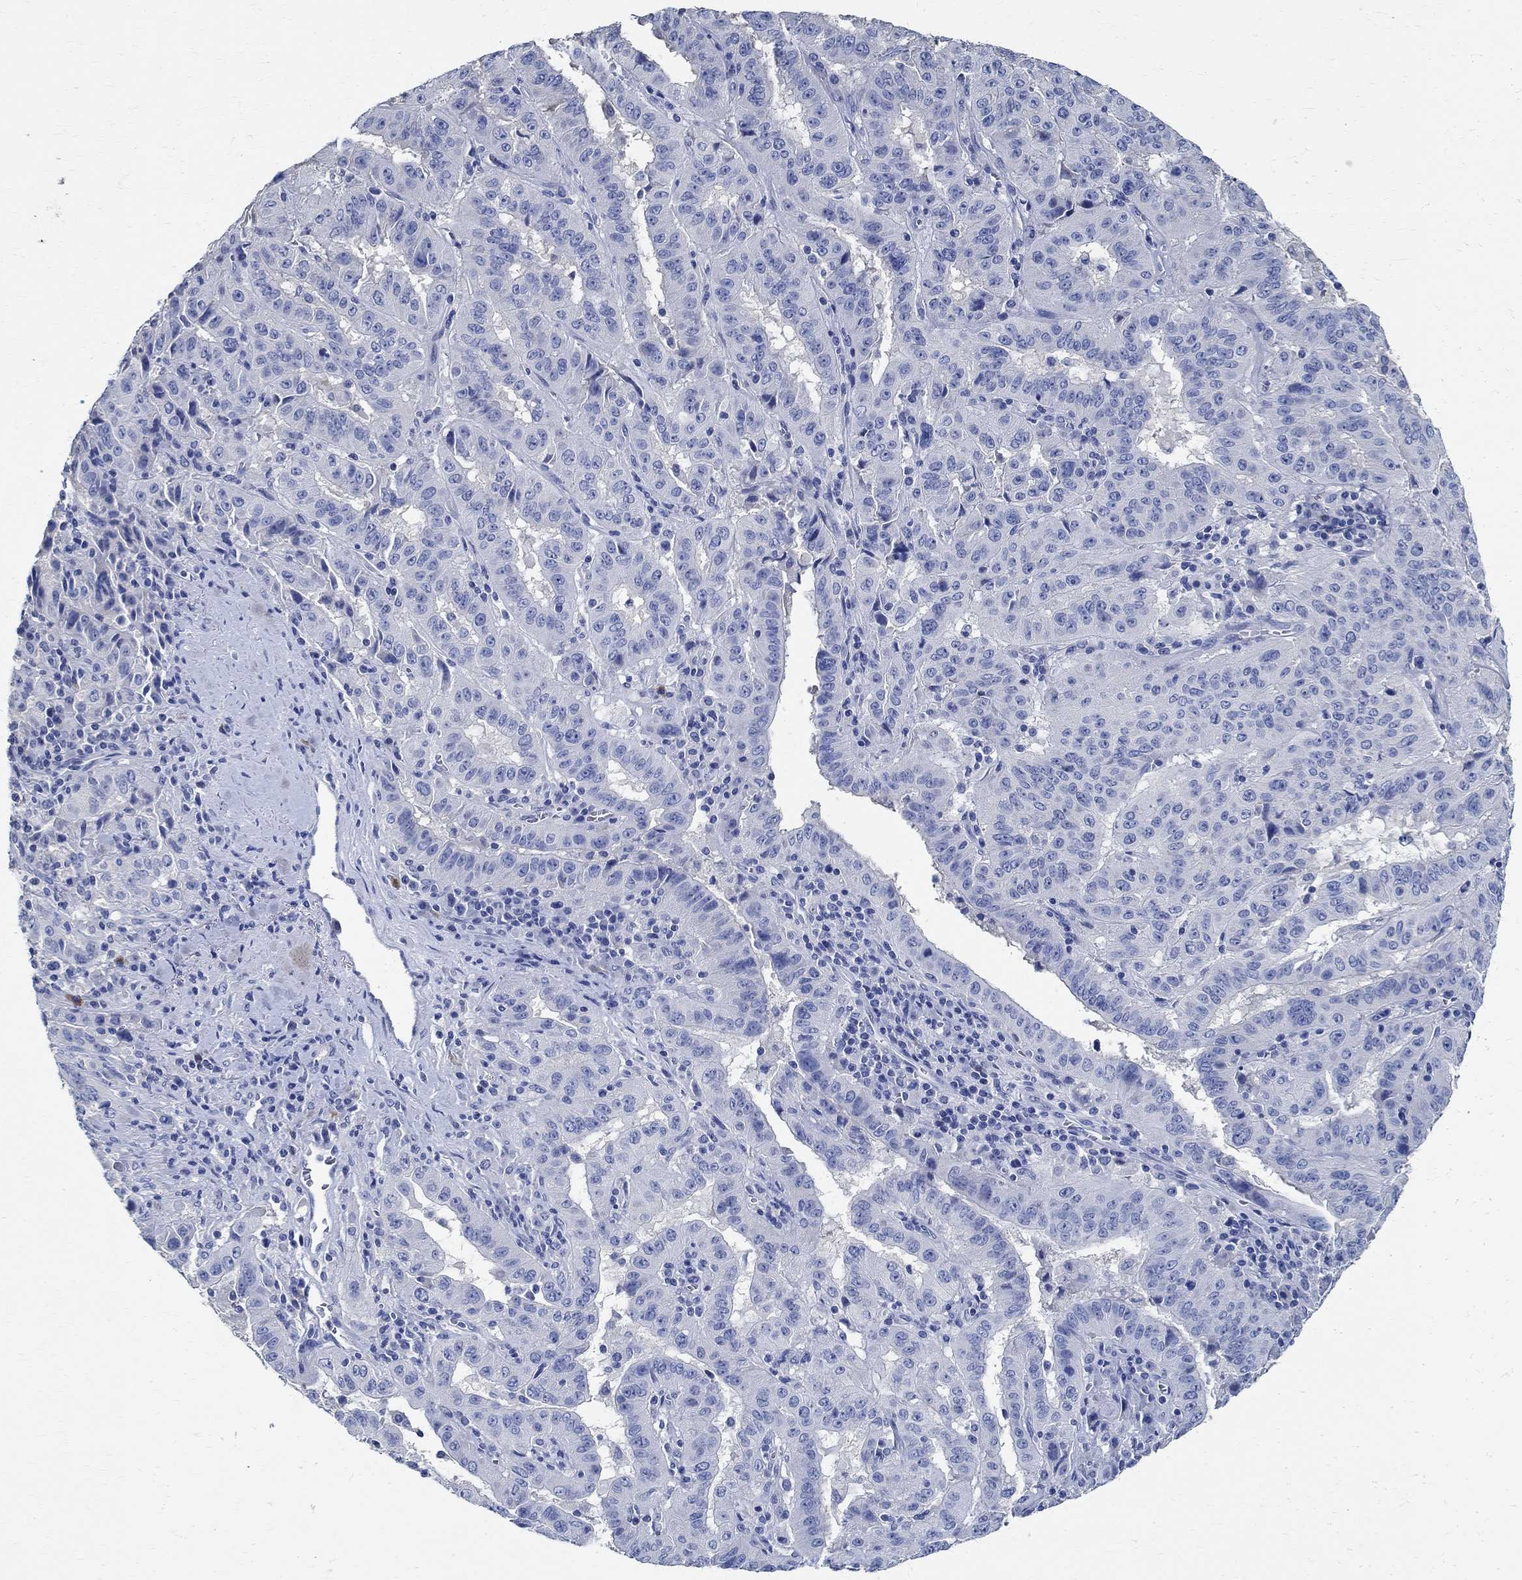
{"staining": {"intensity": "negative", "quantity": "none", "location": "none"}, "tissue": "pancreatic cancer", "cell_type": "Tumor cells", "image_type": "cancer", "snomed": [{"axis": "morphology", "description": "Adenocarcinoma, NOS"}, {"axis": "topography", "description": "Pancreas"}], "caption": "Human pancreatic cancer stained for a protein using immunohistochemistry displays no expression in tumor cells.", "gene": "PRX", "patient": {"sex": "male", "age": 63}}